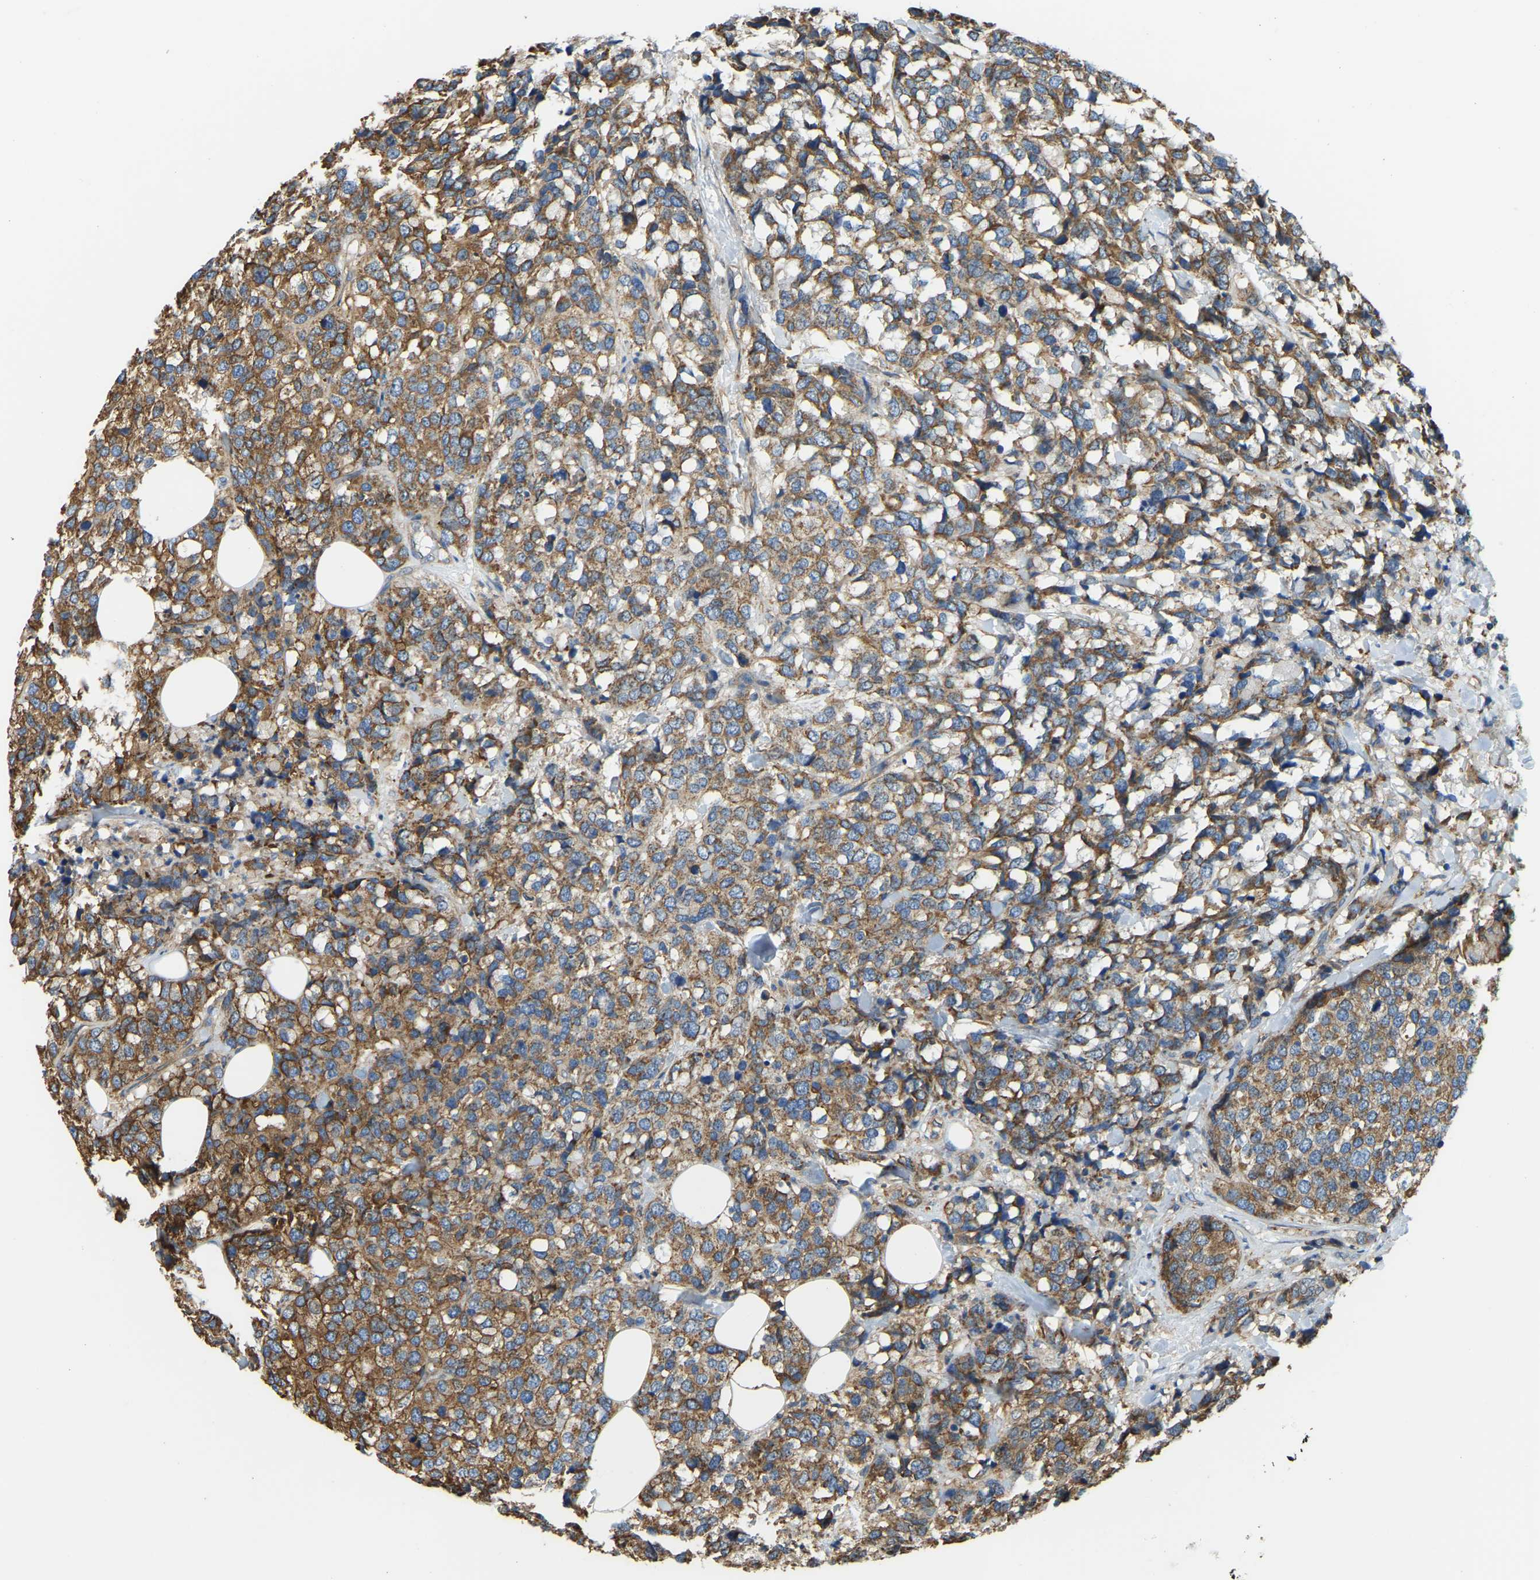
{"staining": {"intensity": "moderate", "quantity": ">75%", "location": "cytoplasmic/membranous"}, "tissue": "breast cancer", "cell_type": "Tumor cells", "image_type": "cancer", "snomed": [{"axis": "morphology", "description": "Lobular carcinoma"}, {"axis": "topography", "description": "Breast"}], "caption": "Breast lobular carcinoma stained with DAB immunohistochemistry shows medium levels of moderate cytoplasmic/membranous expression in about >75% of tumor cells. Using DAB (brown) and hematoxylin (blue) stains, captured at high magnification using brightfield microscopy.", "gene": "AHNAK", "patient": {"sex": "female", "age": 59}}